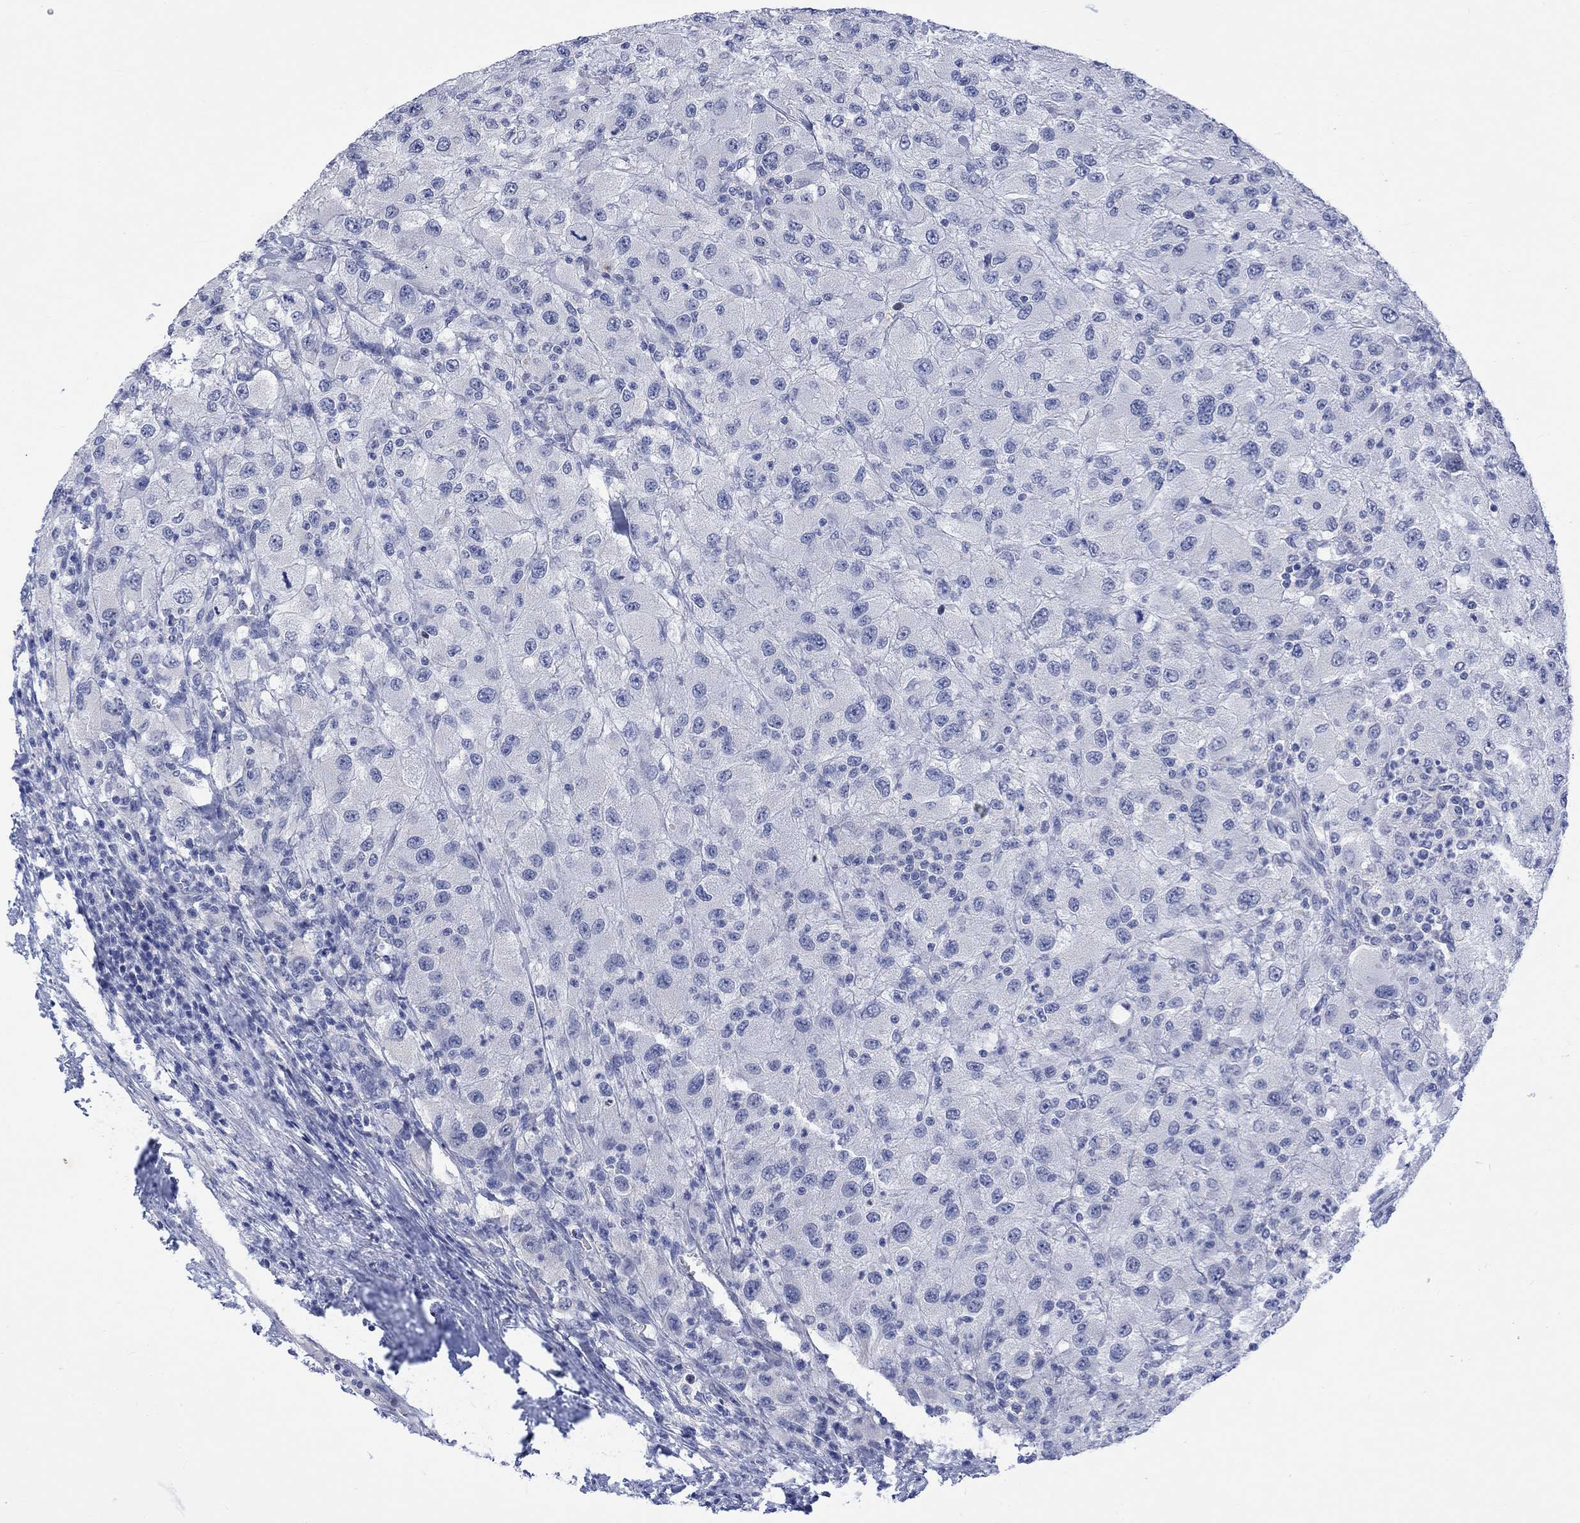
{"staining": {"intensity": "negative", "quantity": "none", "location": "none"}, "tissue": "renal cancer", "cell_type": "Tumor cells", "image_type": "cancer", "snomed": [{"axis": "morphology", "description": "Adenocarcinoma, NOS"}, {"axis": "topography", "description": "Kidney"}], "caption": "This is an immunohistochemistry micrograph of human renal adenocarcinoma. There is no staining in tumor cells.", "gene": "DCX", "patient": {"sex": "female", "age": 67}}